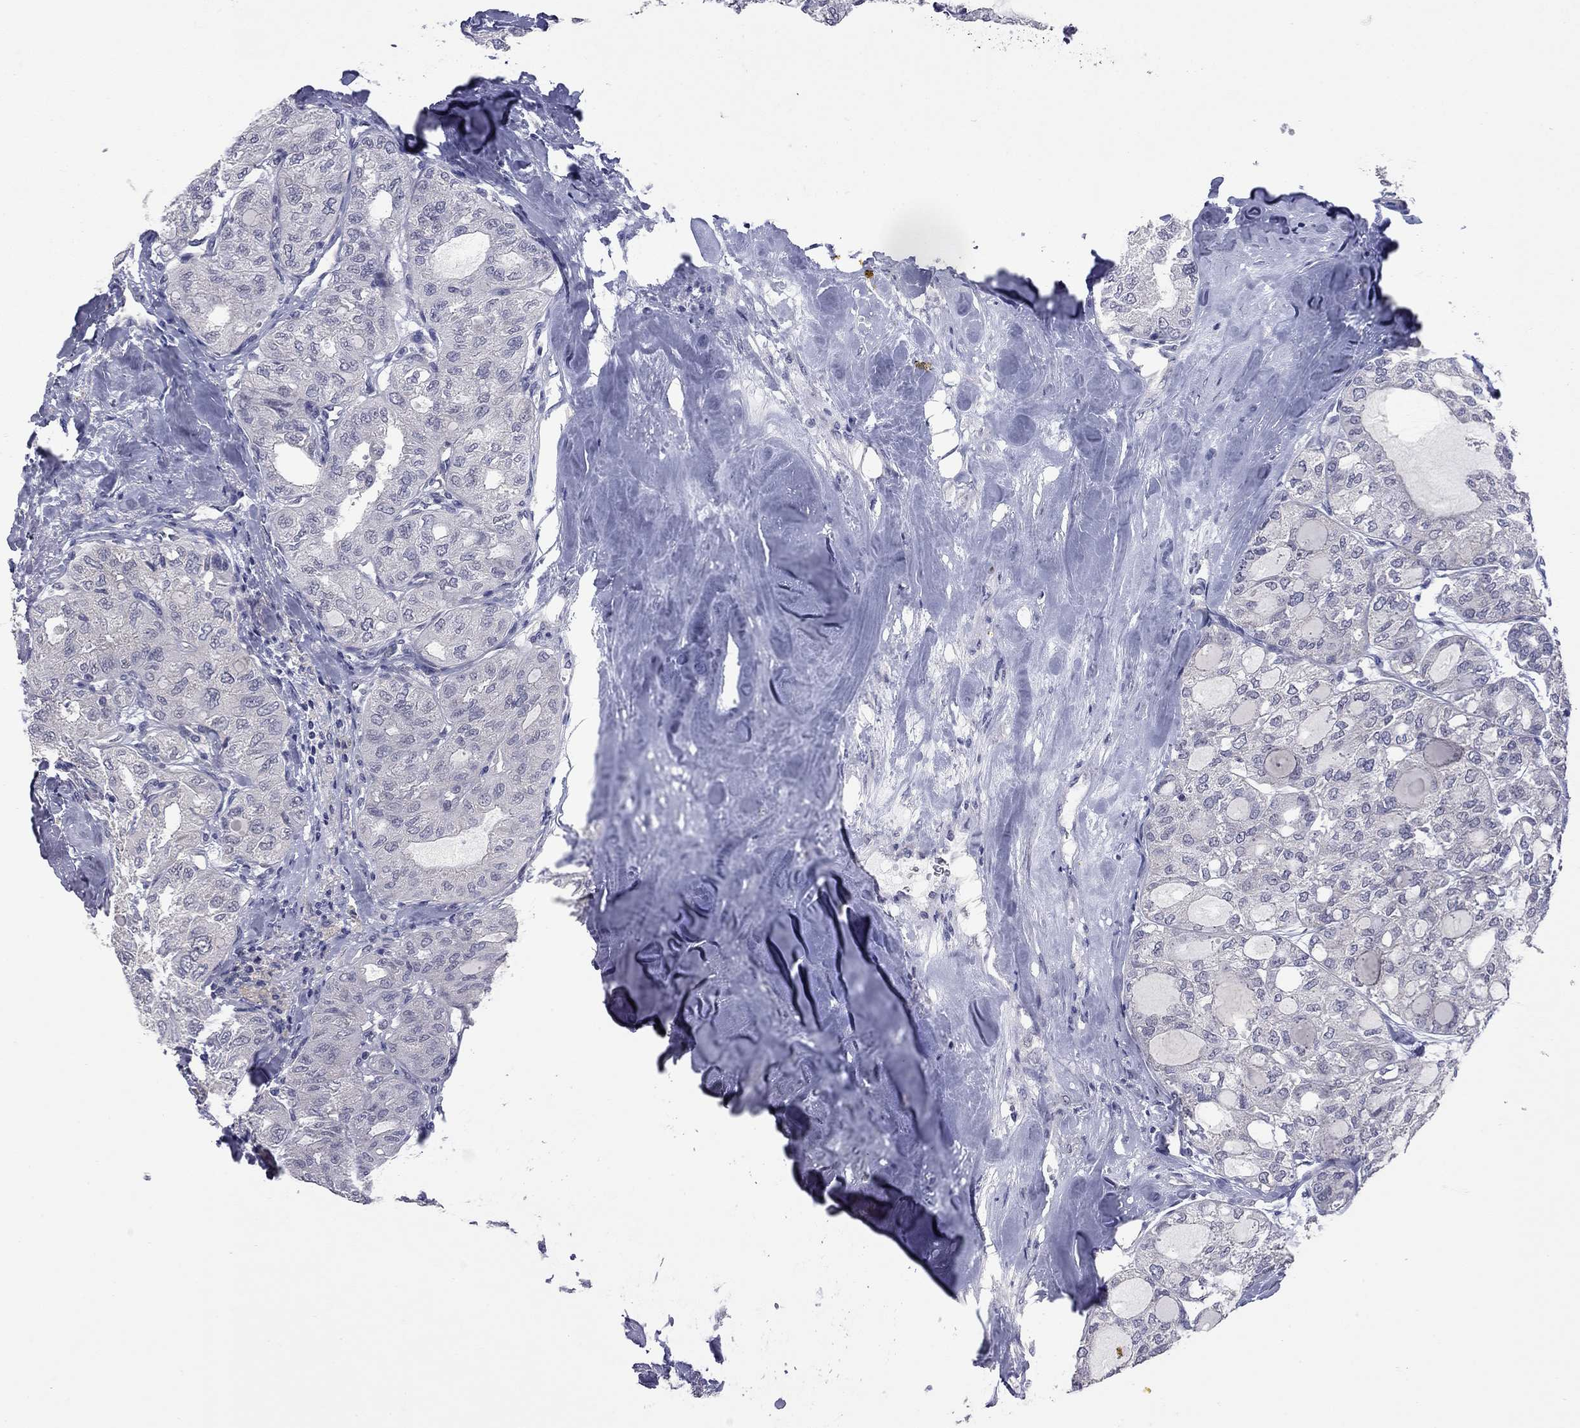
{"staining": {"intensity": "negative", "quantity": "none", "location": "none"}, "tissue": "thyroid cancer", "cell_type": "Tumor cells", "image_type": "cancer", "snomed": [{"axis": "morphology", "description": "Follicular adenoma carcinoma, NOS"}, {"axis": "topography", "description": "Thyroid gland"}], "caption": "The histopathology image demonstrates no significant expression in tumor cells of follicular adenoma carcinoma (thyroid).", "gene": "SHOC2", "patient": {"sex": "male", "age": 75}}